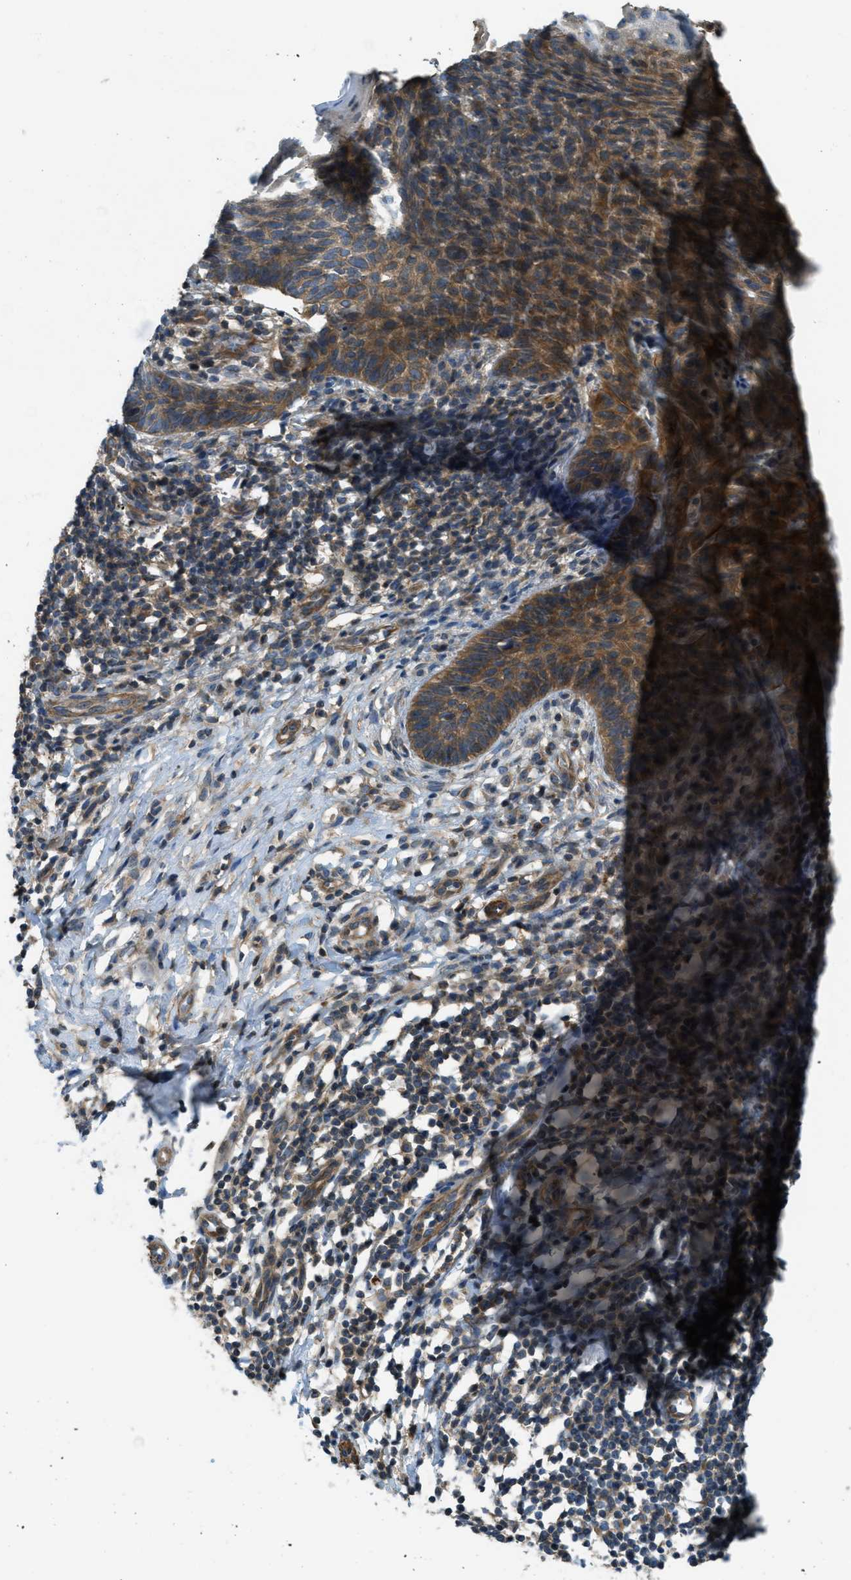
{"staining": {"intensity": "moderate", "quantity": ">75%", "location": "cytoplasmic/membranous"}, "tissue": "skin cancer", "cell_type": "Tumor cells", "image_type": "cancer", "snomed": [{"axis": "morphology", "description": "Basal cell carcinoma"}, {"axis": "topography", "description": "Skin"}], "caption": "Immunohistochemical staining of human skin cancer (basal cell carcinoma) demonstrates medium levels of moderate cytoplasmic/membranous protein staining in about >75% of tumor cells.", "gene": "VEZT", "patient": {"sex": "male", "age": 60}}